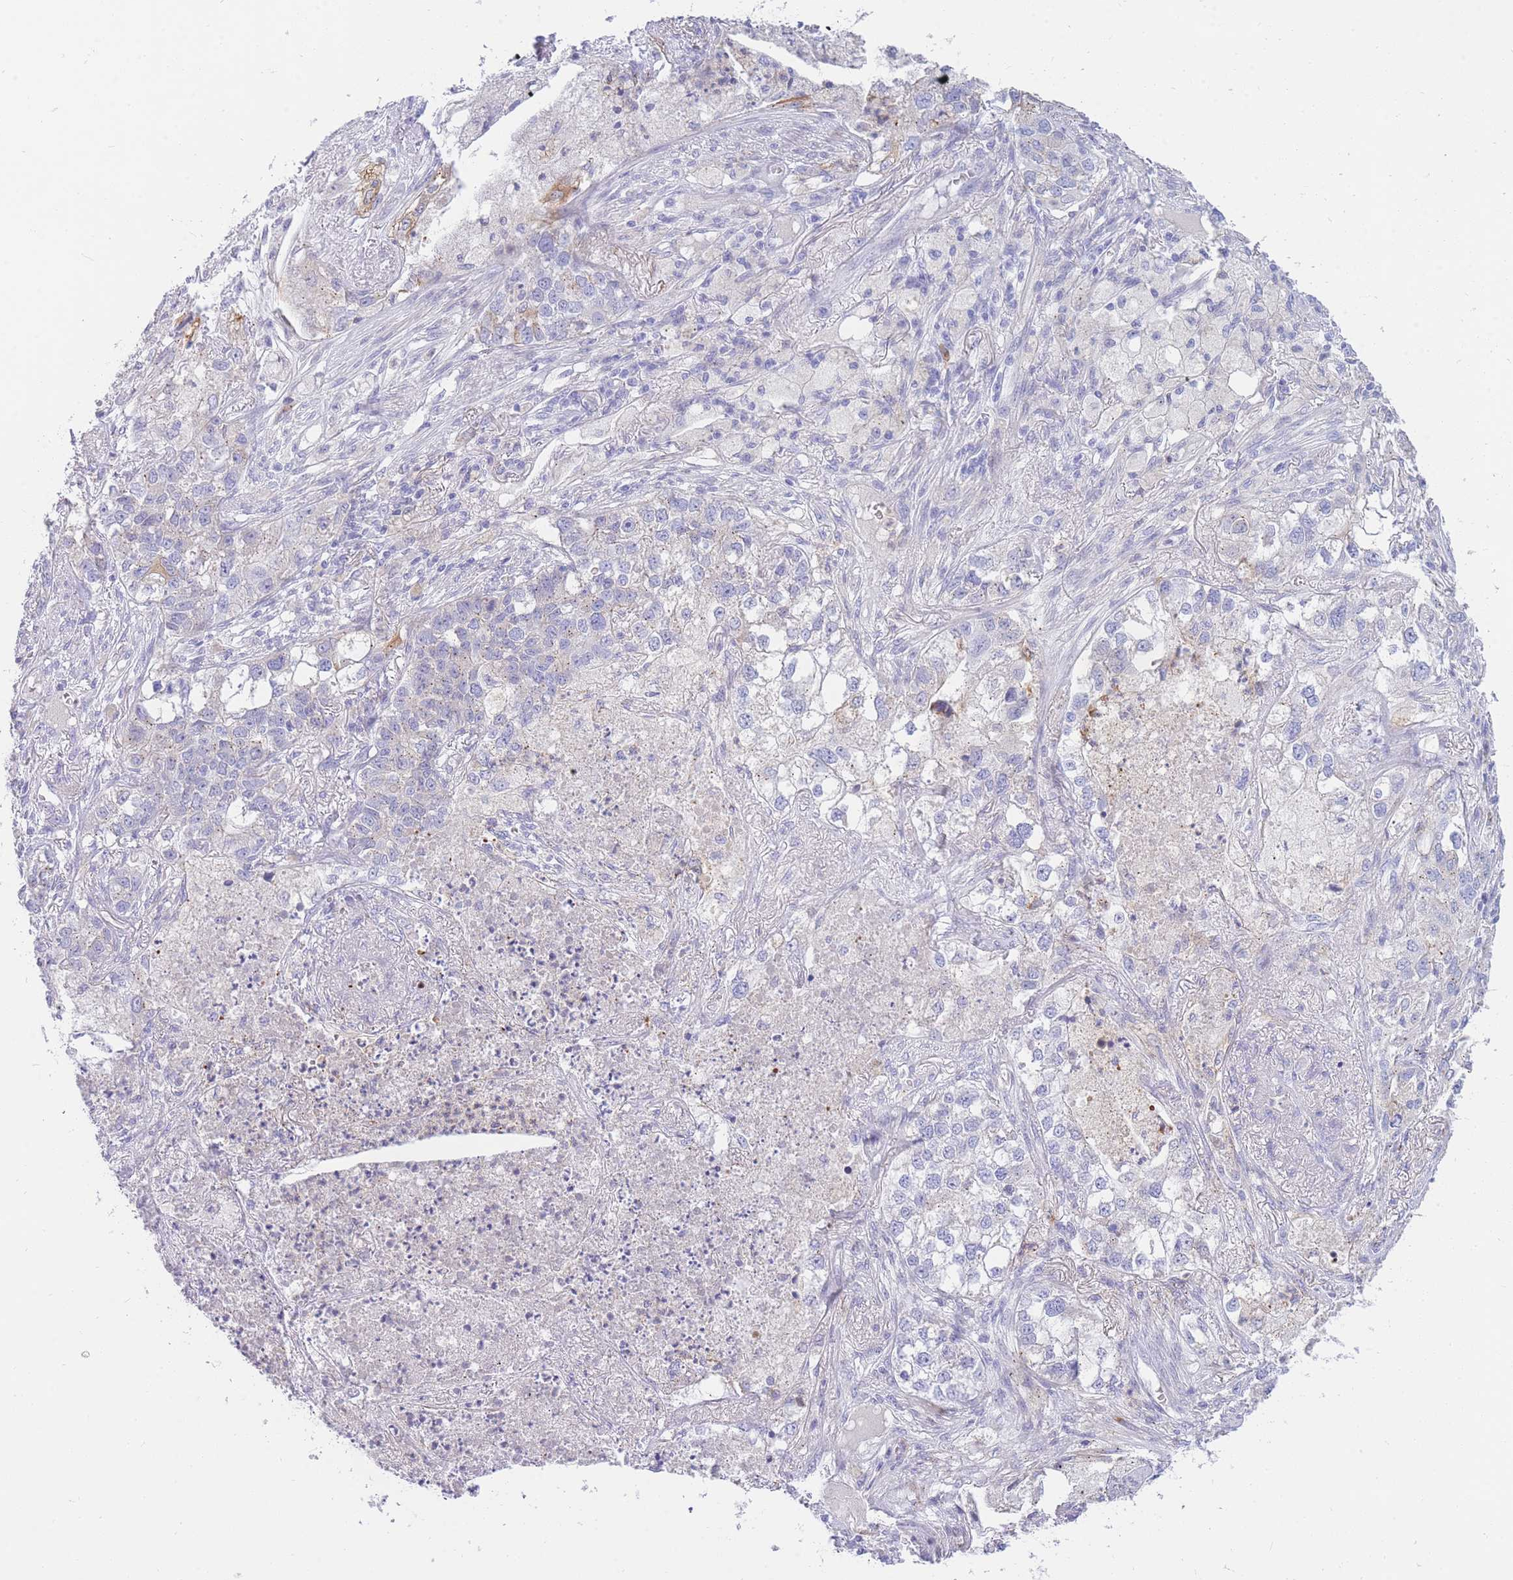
{"staining": {"intensity": "negative", "quantity": "none", "location": "none"}, "tissue": "lung cancer", "cell_type": "Tumor cells", "image_type": "cancer", "snomed": [{"axis": "morphology", "description": "Adenocarcinoma, NOS"}, {"axis": "topography", "description": "Lung"}], "caption": "Image shows no significant protein positivity in tumor cells of lung cancer (adenocarcinoma).", "gene": "NKX1-2", "patient": {"sex": "male", "age": 49}}